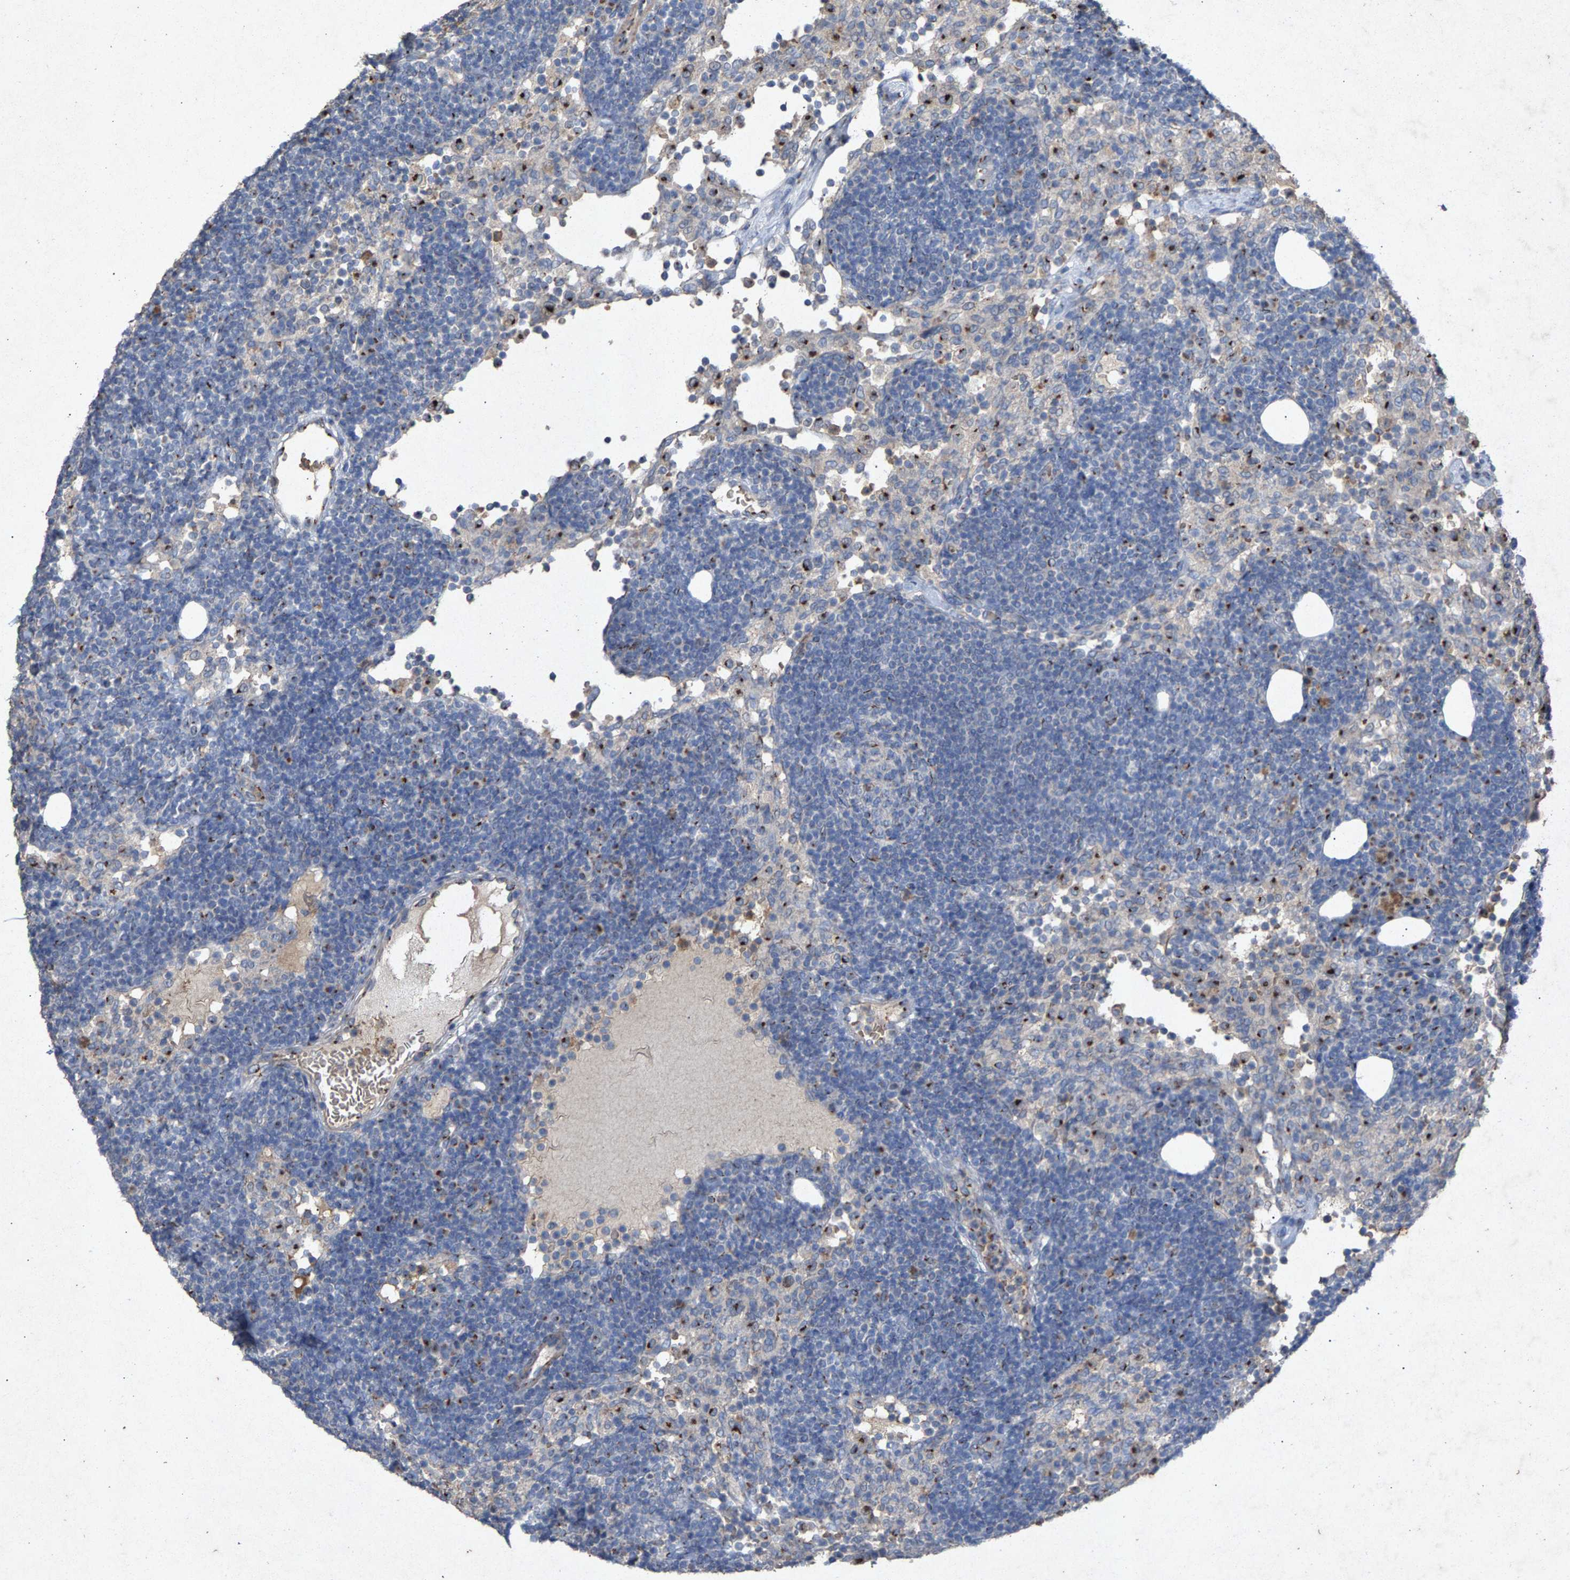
{"staining": {"intensity": "negative", "quantity": "none", "location": "none"}, "tissue": "lymph node", "cell_type": "Germinal center cells", "image_type": "normal", "snomed": [{"axis": "morphology", "description": "Normal tissue, NOS"}, {"axis": "morphology", "description": "Carcinoid, malignant, NOS"}, {"axis": "topography", "description": "Lymph node"}], "caption": "Germinal center cells are negative for brown protein staining in normal lymph node. (Brightfield microscopy of DAB immunohistochemistry at high magnification).", "gene": "MAN2A1", "patient": {"sex": "male", "age": 47}}